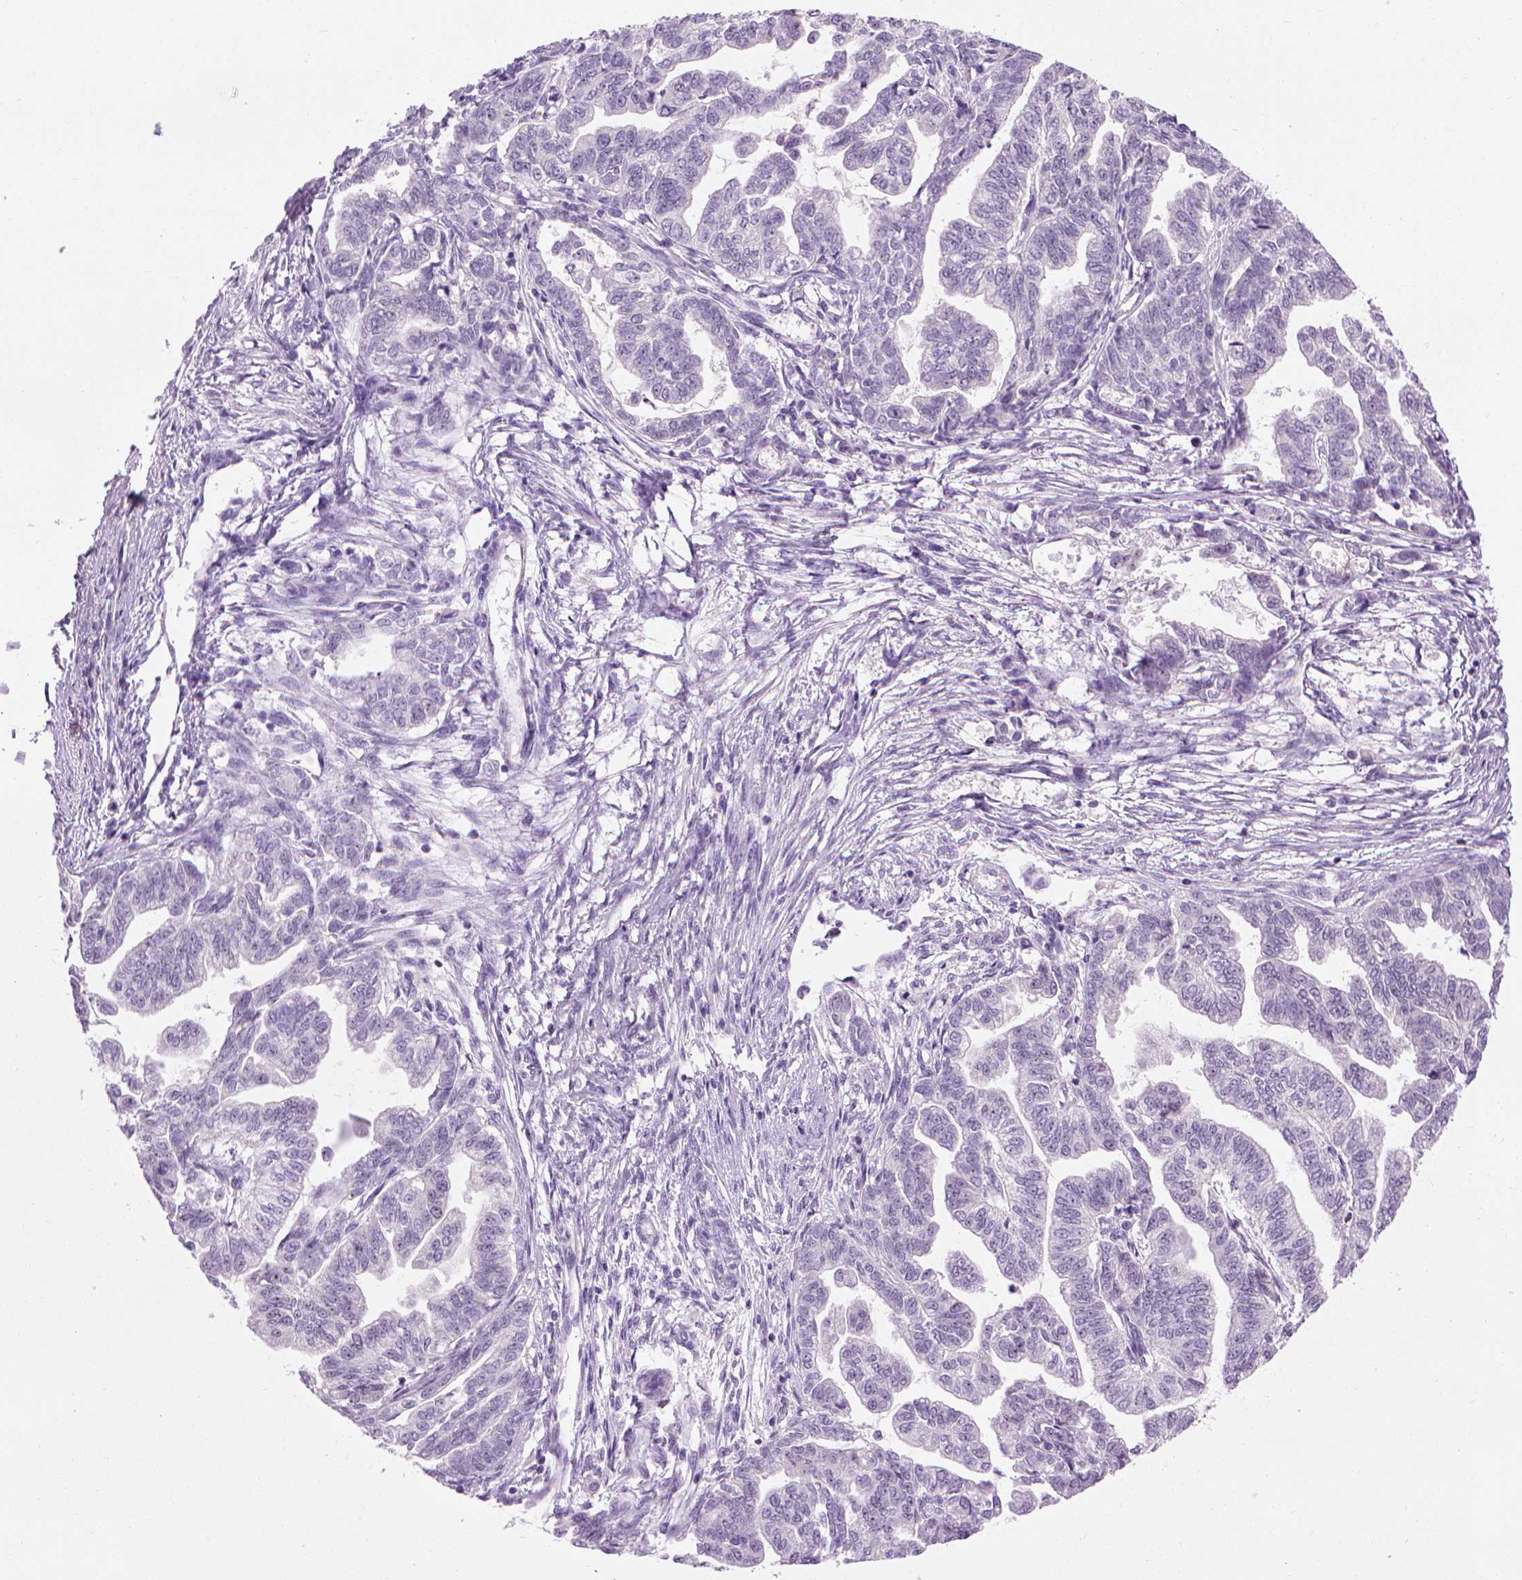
{"staining": {"intensity": "negative", "quantity": "none", "location": "none"}, "tissue": "stomach cancer", "cell_type": "Tumor cells", "image_type": "cancer", "snomed": [{"axis": "morphology", "description": "Adenocarcinoma, NOS"}, {"axis": "topography", "description": "Stomach"}], "caption": "Tumor cells show no significant protein positivity in adenocarcinoma (stomach).", "gene": "UTP4", "patient": {"sex": "male", "age": 83}}